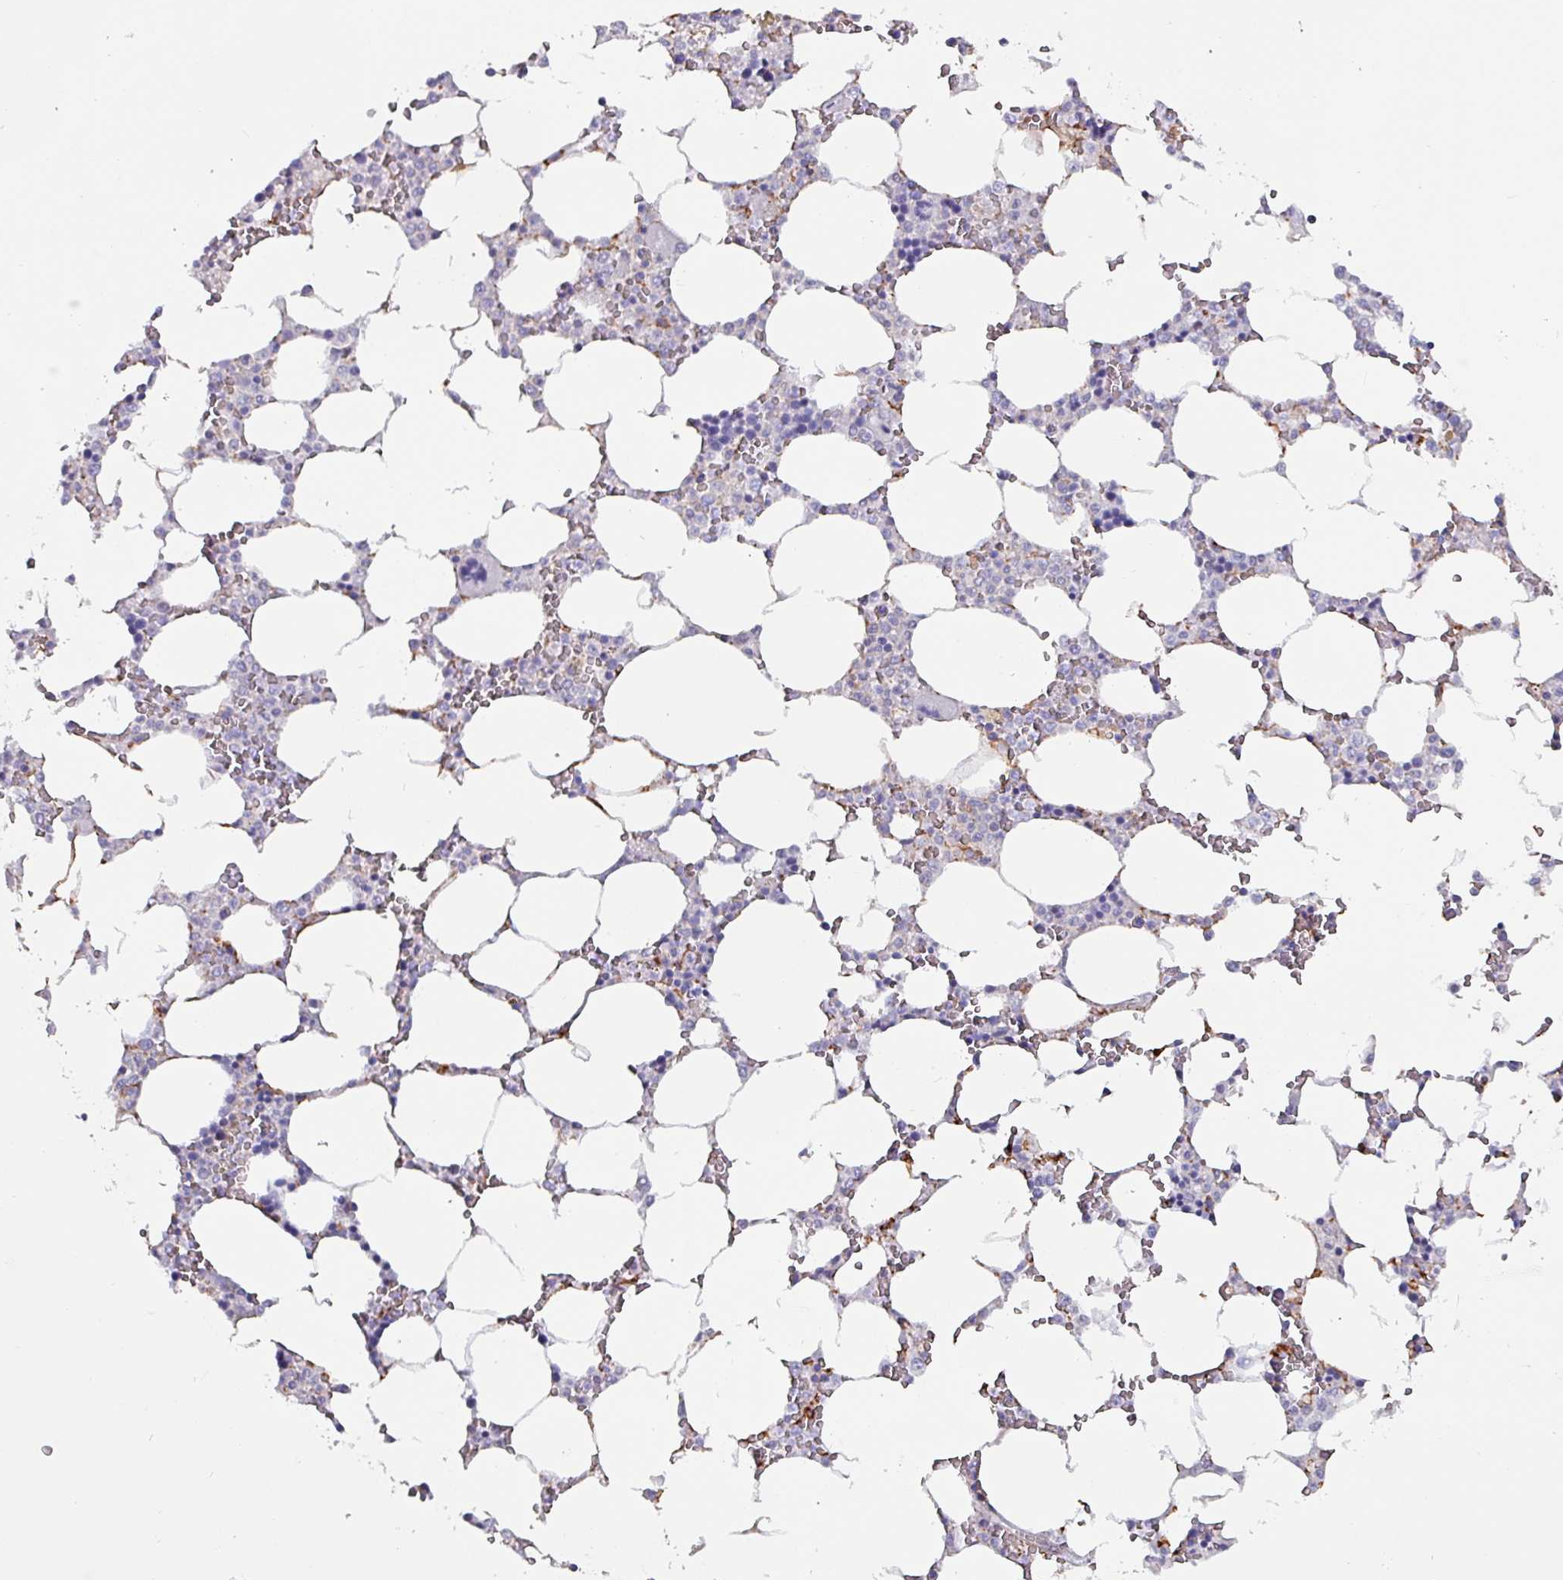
{"staining": {"intensity": "negative", "quantity": "none", "location": "none"}, "tissue": "bone marrow", "cell_type": "Hematopoietic cells", "image_type": "normal", "snomed": [{"axis": "morphology", "description": "Normal tissue, NOS"}, {"axis": "topography", "description": "Bone marrow"}], "caption": "Hematopoietic cells are negative for brown protein staining in normal bone marrow. (Brightfield microscopy of DAB immunohistochemistry at high magnification).", "gene": "ZNF816", "patient": {"sex": "male", "age": 64}}